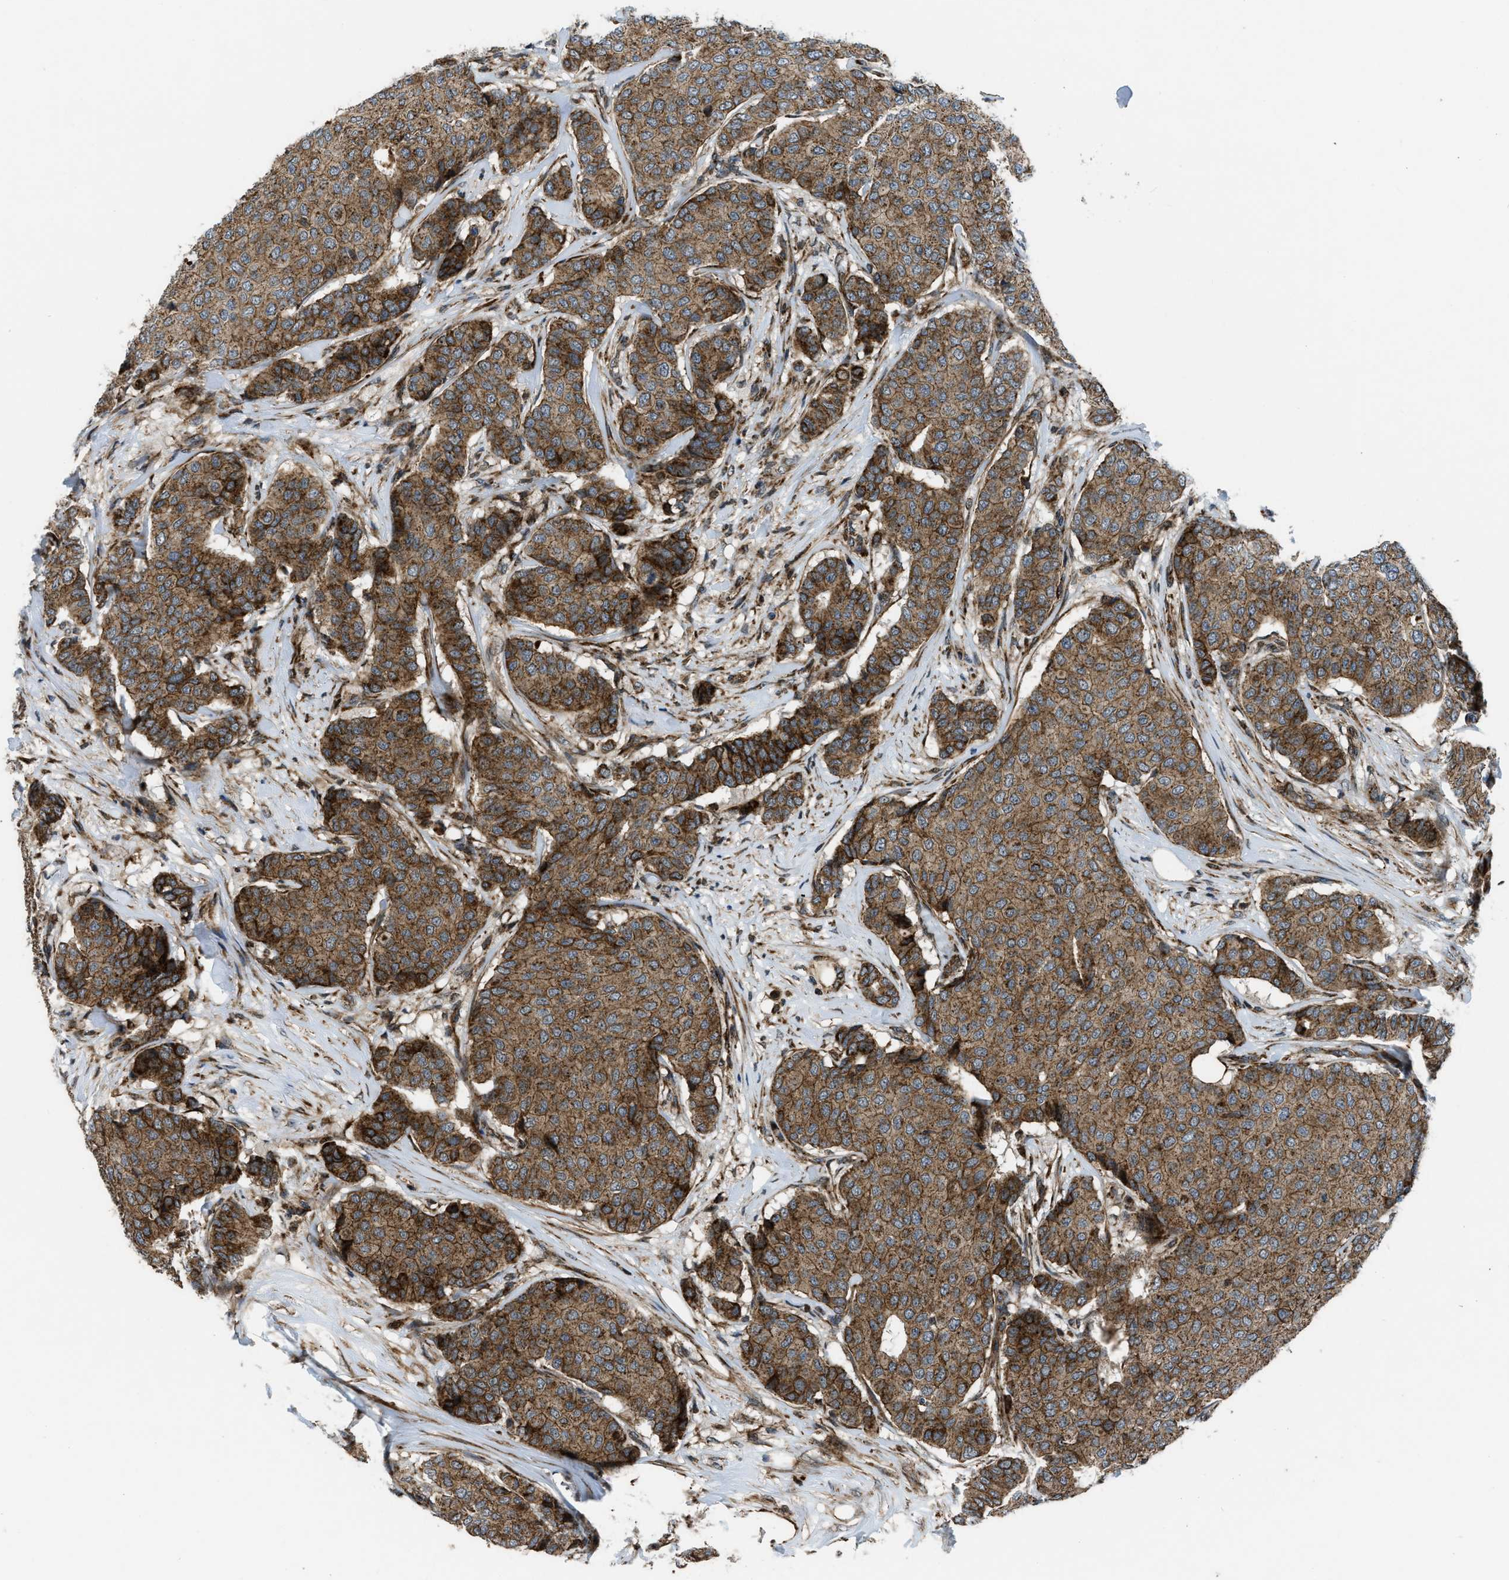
{"staining": {"intensity": "strong", "quantity": ">75%", "location": "cytoplasmic/membranous"}, "tissue": "breast cancer", "cell_type": "Tumor cells", "image_type": "cancer", "snomed": [{"axis": "morphology", "description": "Duct carcinoma"}, {"axis": "topography", "description": "Breast"}], "caption": "This image shows immunohistochemistry staining of human breast invasive ductal carcinoma, with high strong cytoplasmic/membranous staining in about >75% of tumor cells.", "gene": "GSDME", "patient": {"sex": "female", "age": 75}}